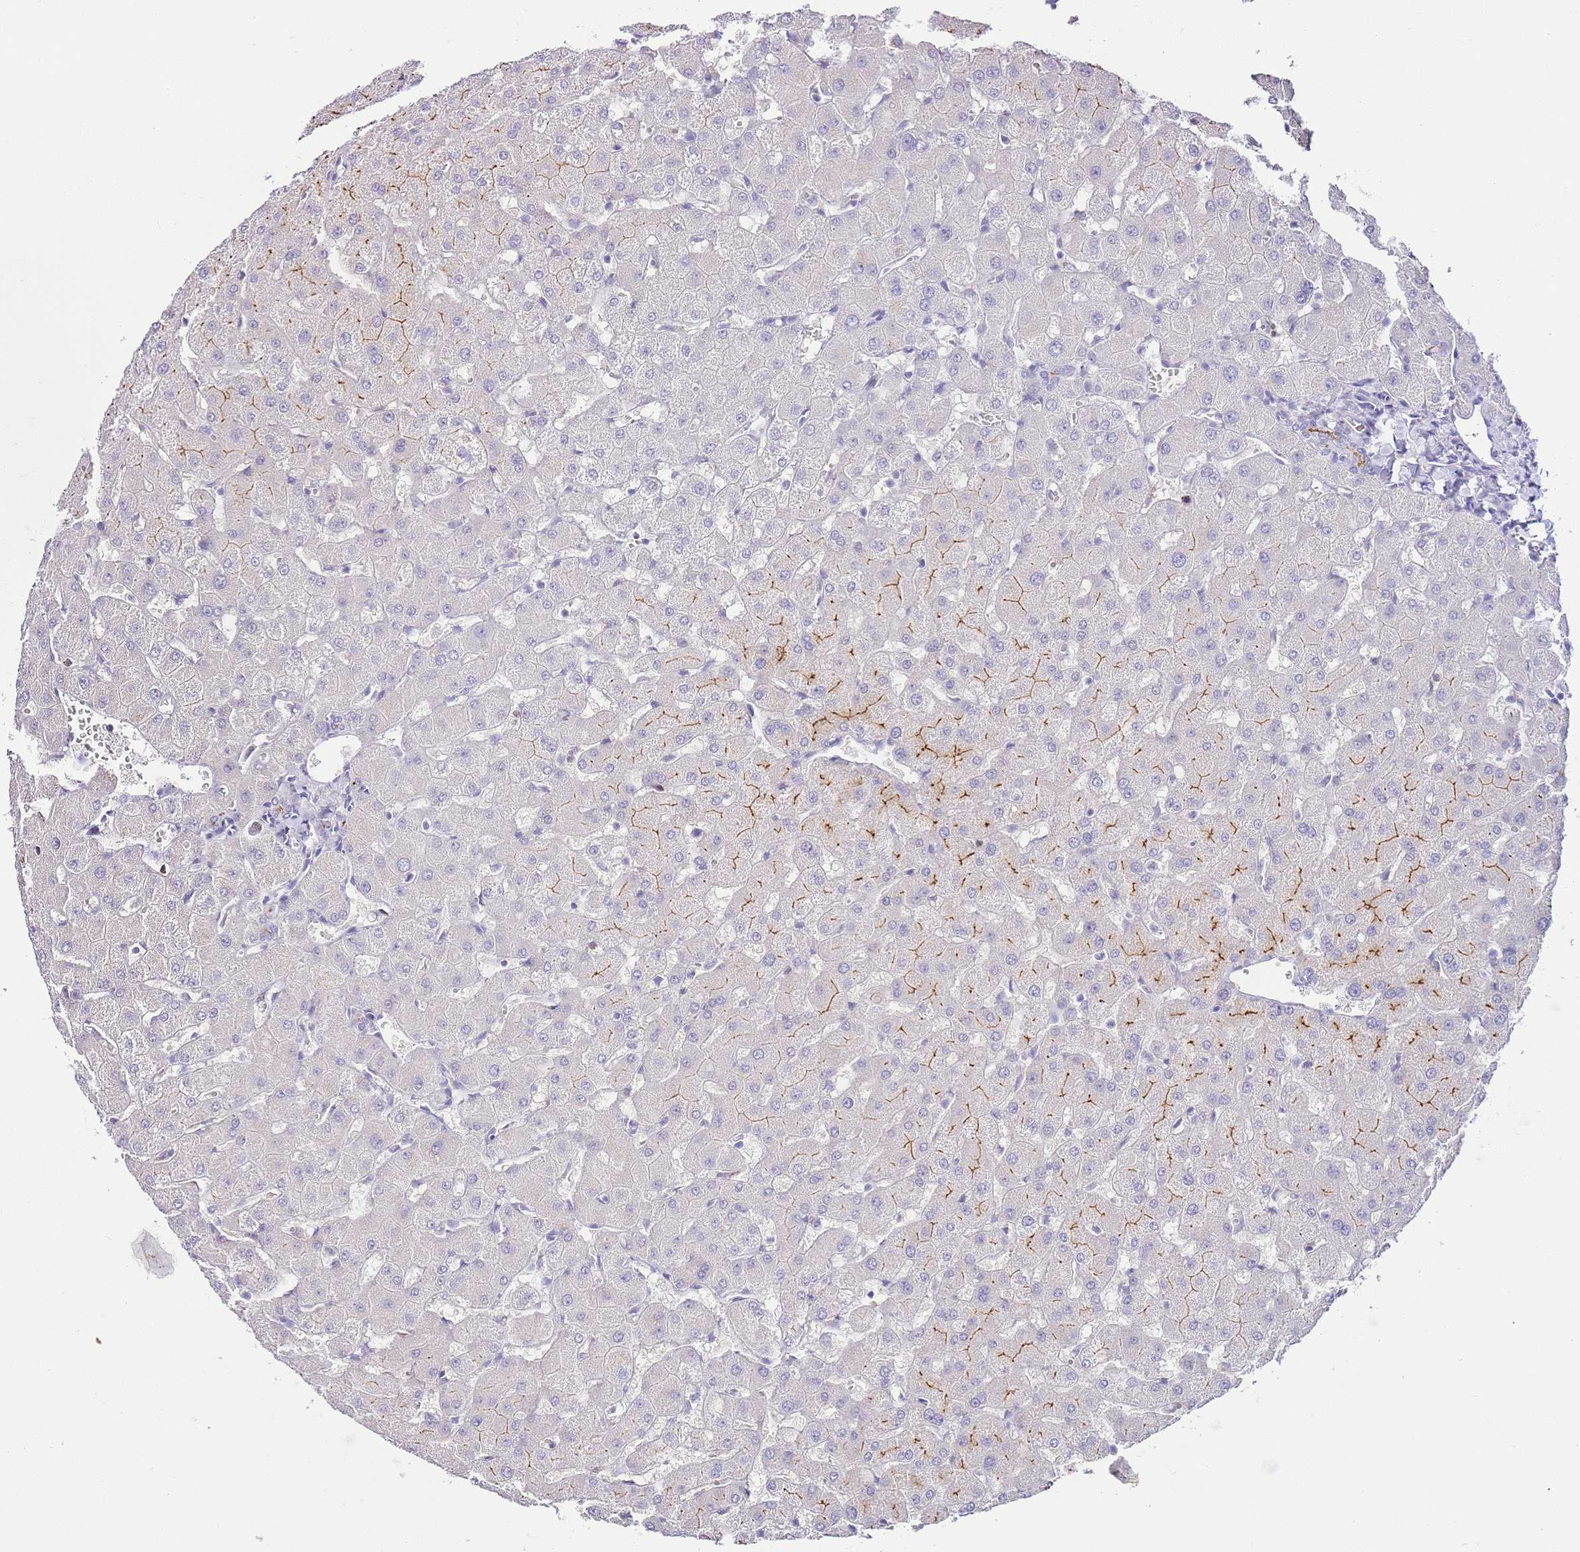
{"staining": {"intensity": "negative", "quantity": "none", "location": "none"}, "tissue": "liver", "cell_type": "Cholangiocytes", "image_type": "normal", "snomed": [{"axis": "morphology", "description": "Normal tissue, NOS"}, {"axis": "topography", "description": "Liver"}], "caption": "The photomicrograph exhibits no staining of cholangiocytes in normal liver.", "gene": "DPP4", "patient": {"sex": "female", "age": 63}}